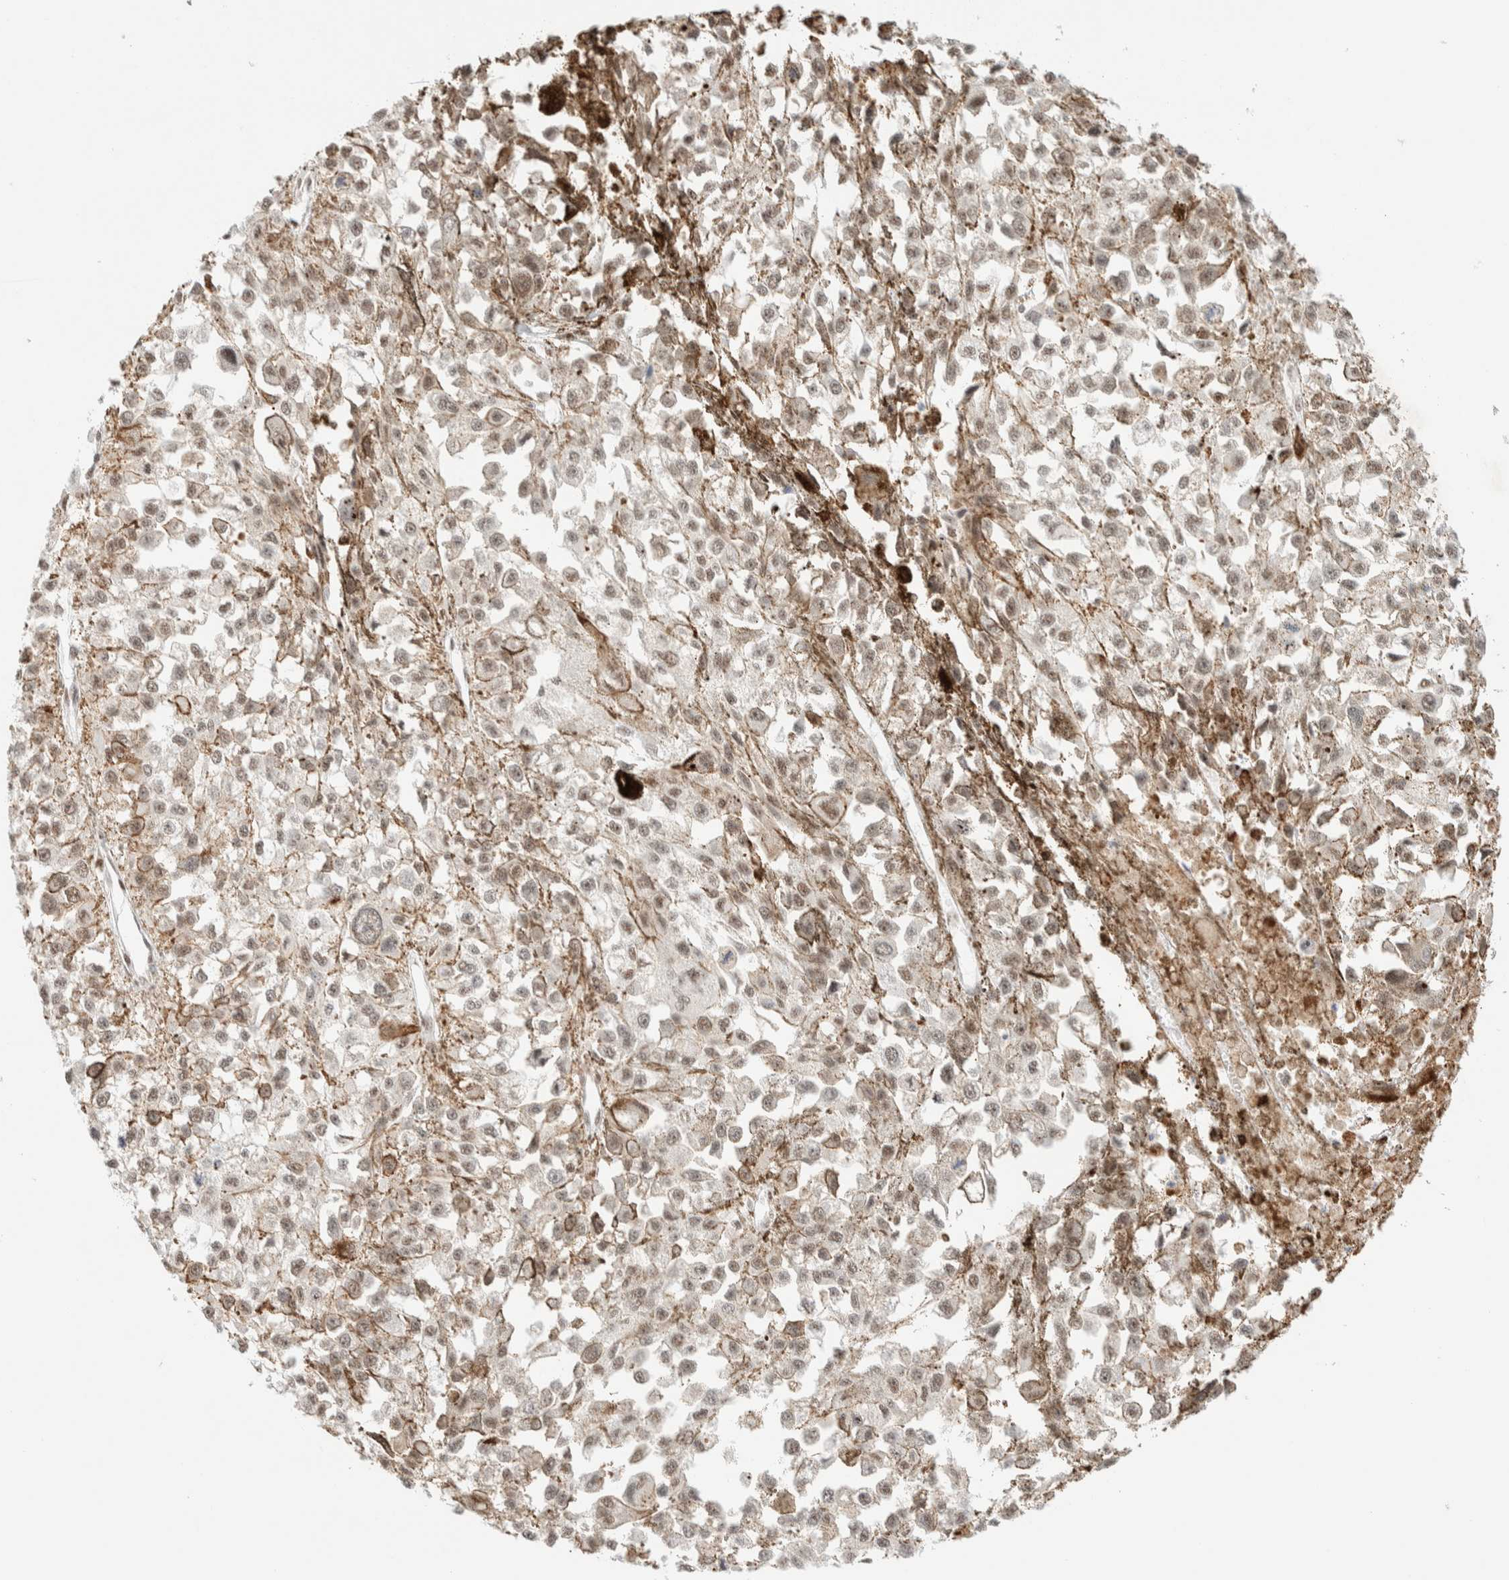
{"staining": {"intensity": "weak", "quantity": ">75%", "location": "nuclear"}, "tissue": "melanoma", "cell_type": "Tumor cells", "image_type": "cancer", "snomed": [{"axis": "morphology", "description": "Malignant melanoma, Metastatic site"}, {"axis": "topography", "description": "Lymph node"}], "caption": "Tumor cells reveal low levels of weak nuclear staining in about >75% of cells in melanoma.", "gene": "PYGO2", "patient": {"sex": "male", "age": 59}}